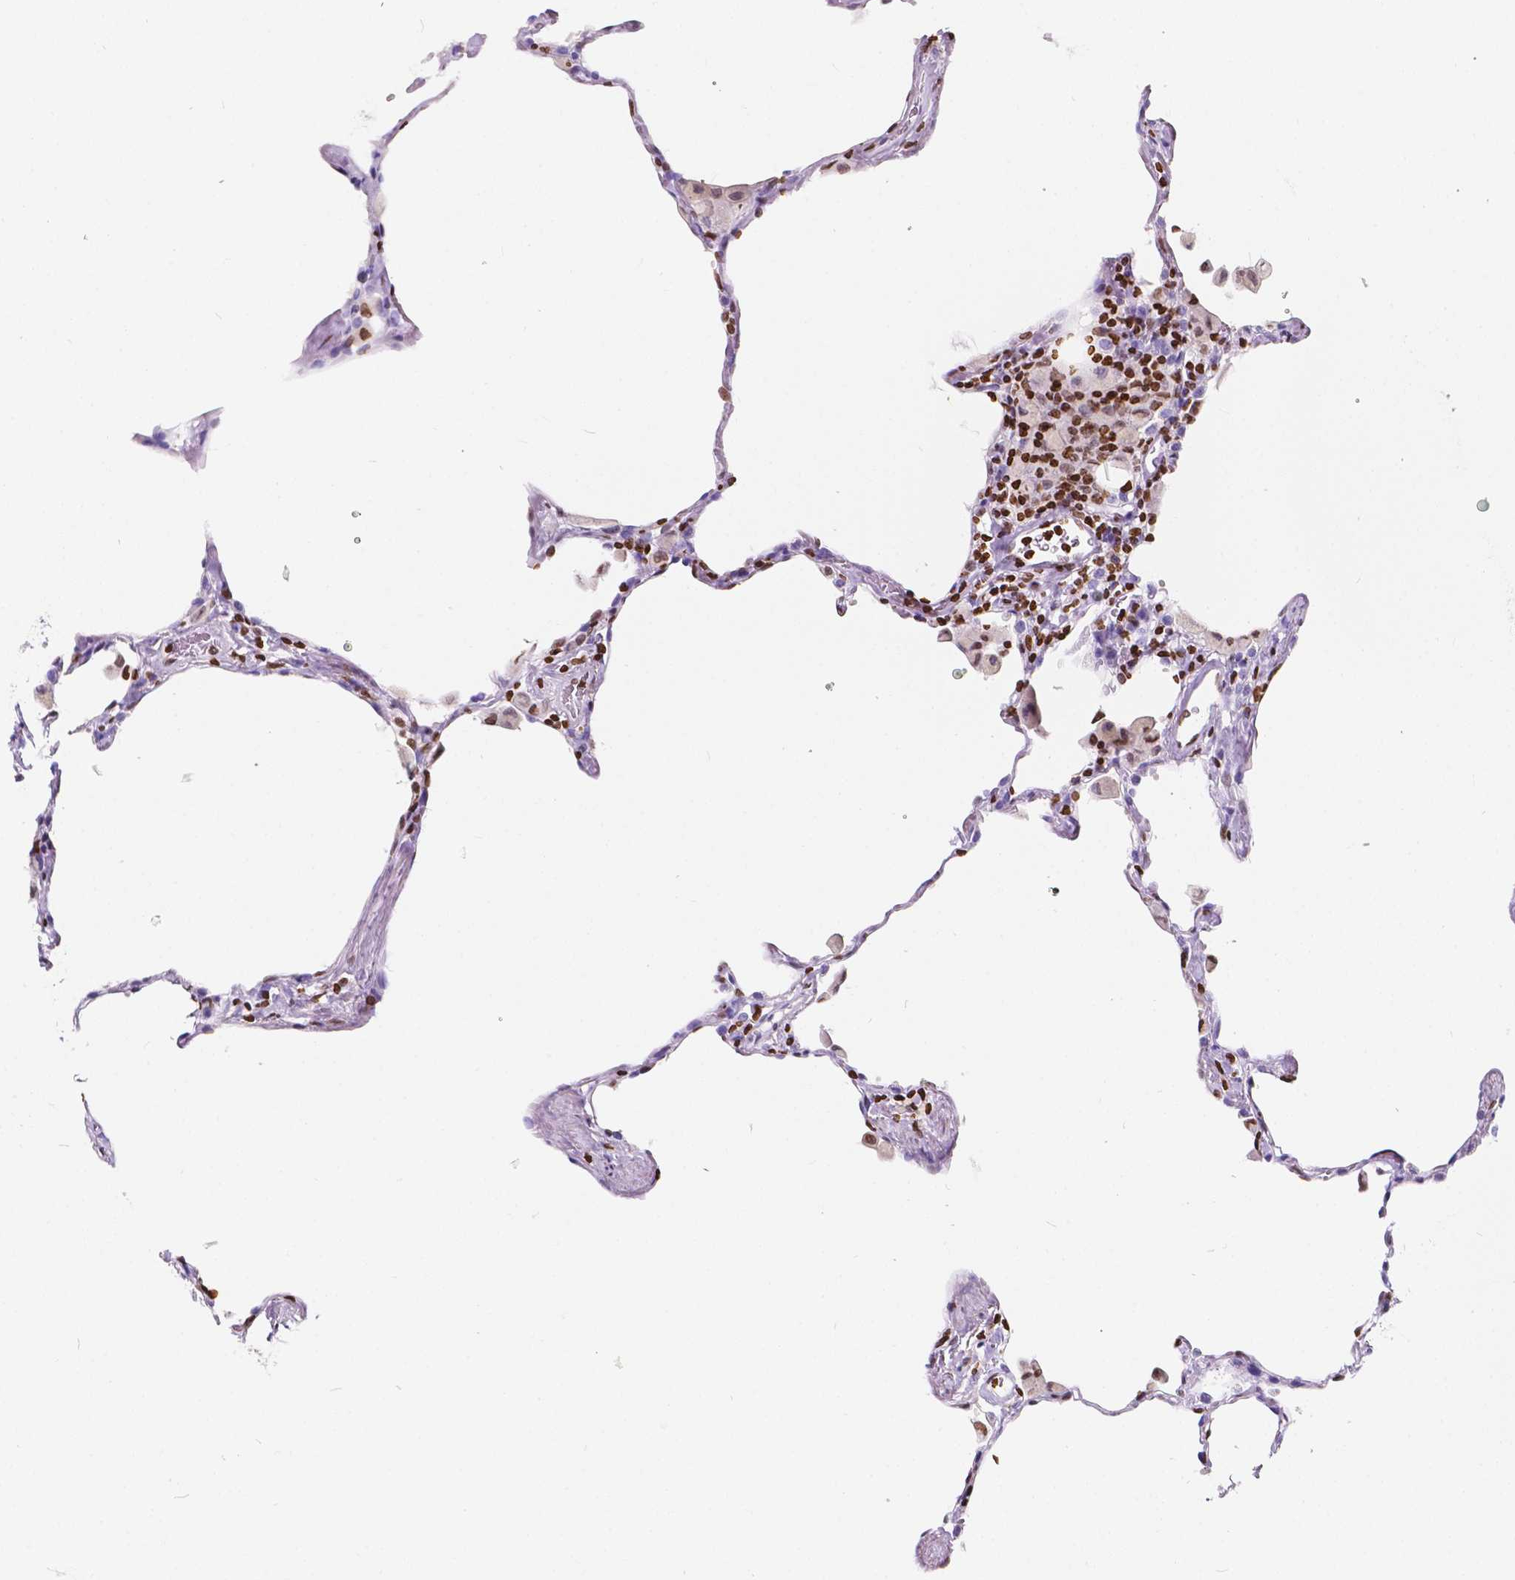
{"staining": {"intensity": "strong", "quantity": "<25%", "location": "nuclear"}, "tissue": "lung", "cell_type": "Alveolar cells", "image_type": "normal", "snomed": [{"axis": "morphology", "description": "Normal tissue, NOS"}, {"axis": "topography", "description": "Lung"}], "caption": "Protein staining of normal lung demonstrates strong nuclear expression in about <25% of alveolar cells.", "gene": "CBY3", "patient": {"sex": "female", "age": 47}}